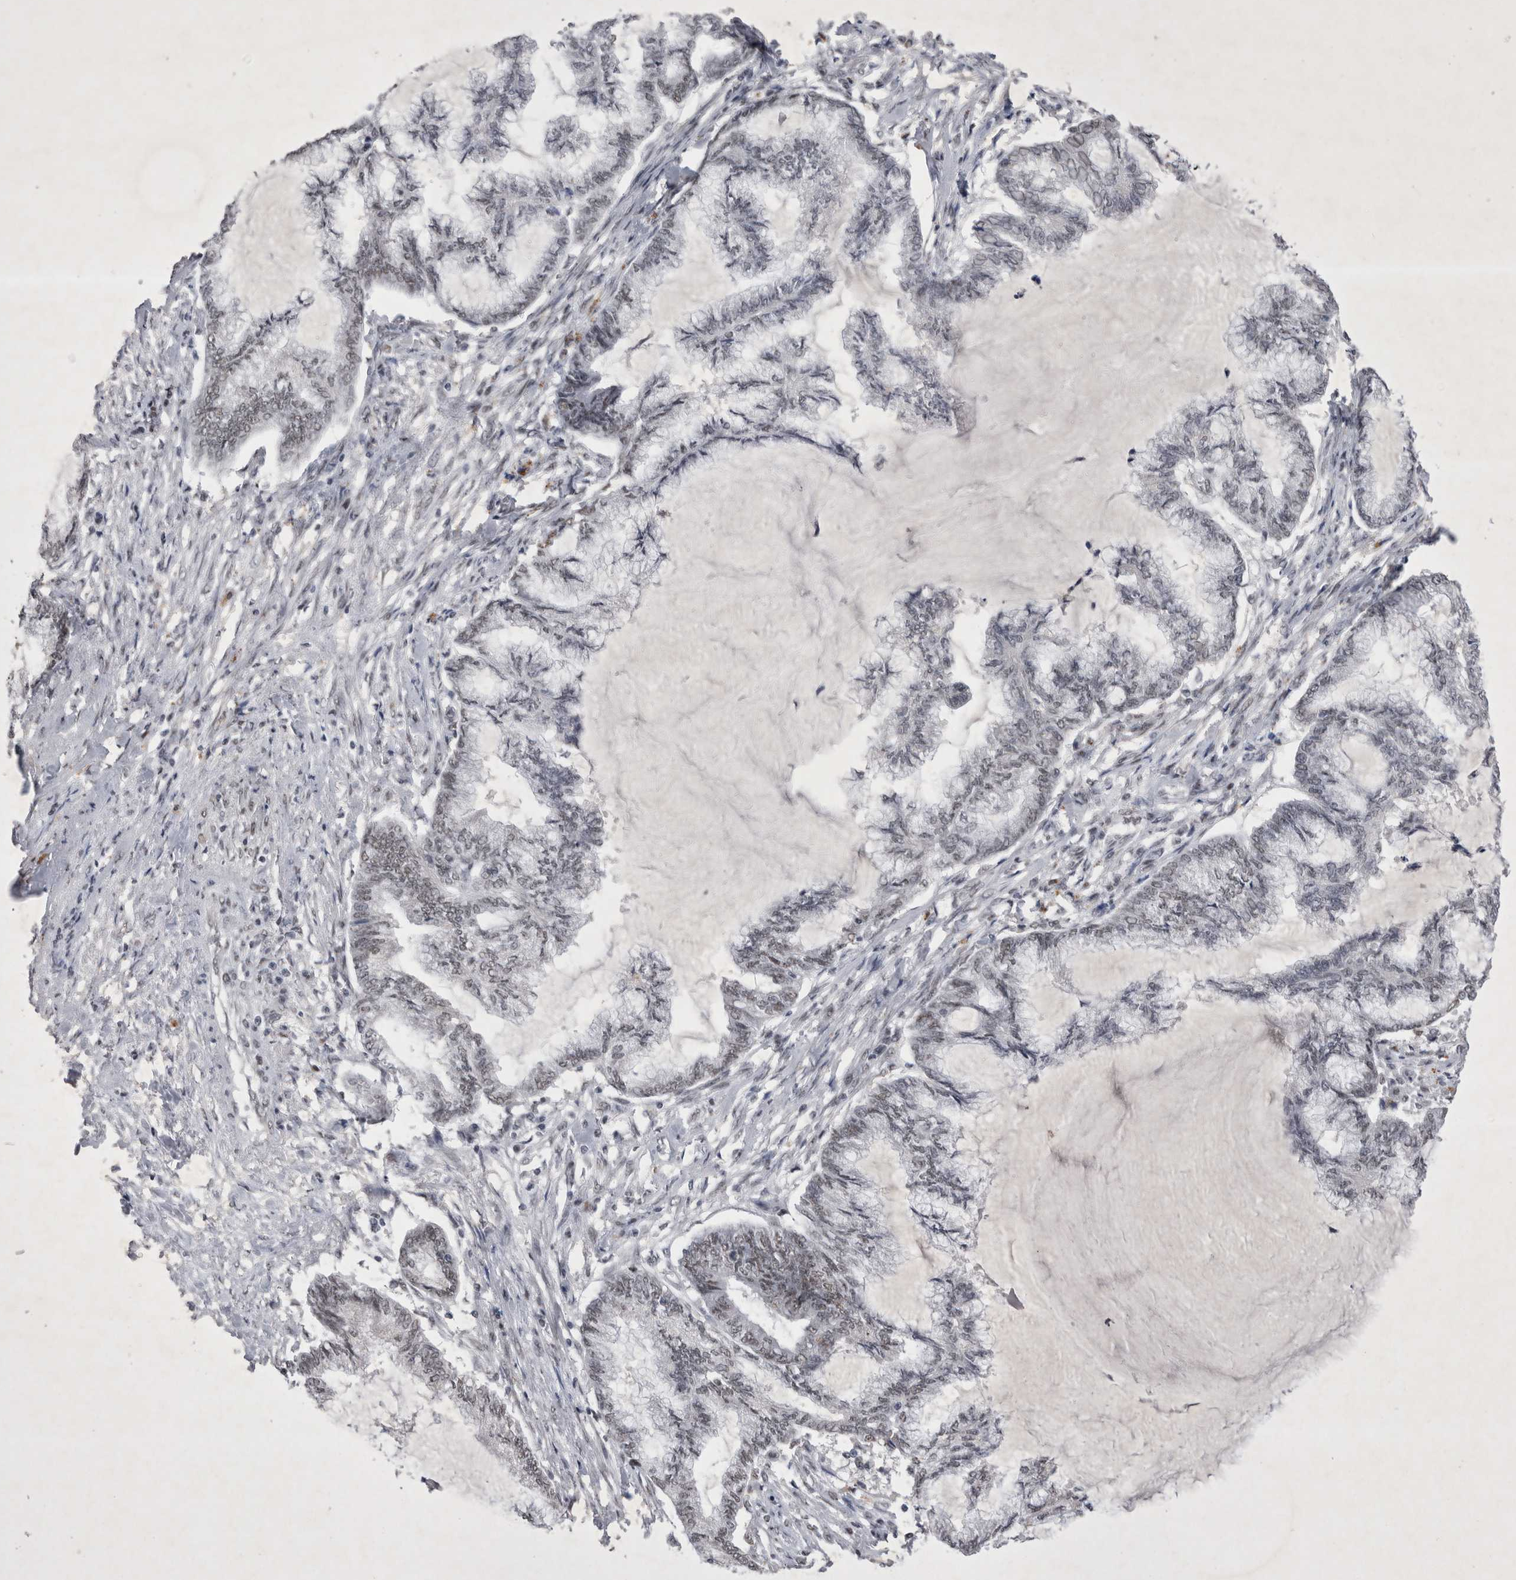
{"staining": {"intensity": "weak", "quantity": "<25%", "location": "nuclear"}, "tissue": "endometrial cancer", "cell_type": "Tumor cells", "image_type": "cancer", "snomed": [{"axis": "morphology", "description": "Adenocarcinoma, NOS"}, {"axis": "topography", "description": "Endometrium"}], "caption": "Immunohistochemistry (IHC) histopathology image of endometrial cancer stained for a protein (brown), which reveals no staining in tumor cells.", "gene": "RBM6", "patient": {"sex": "female", "age": 86}}